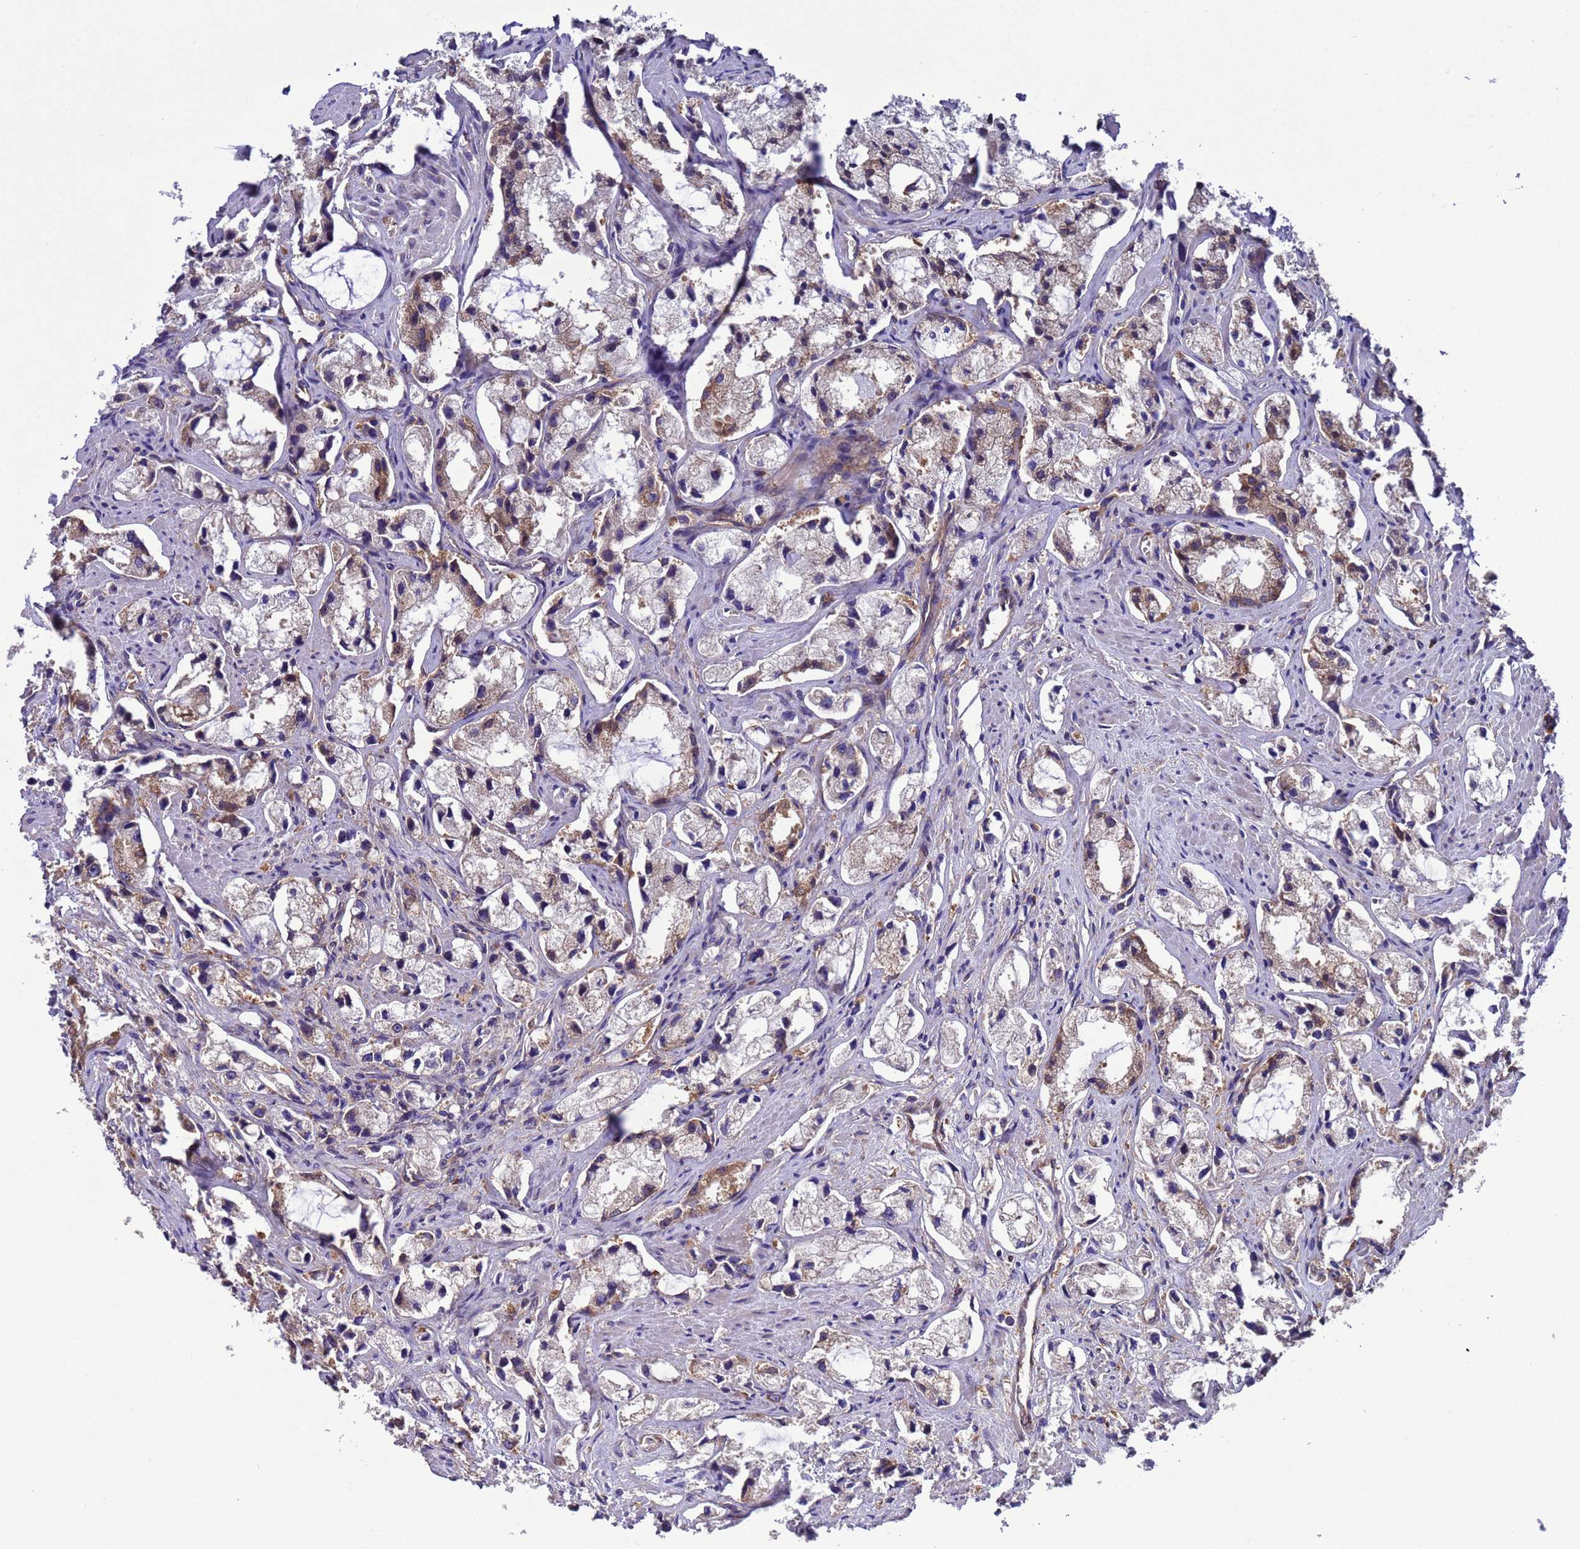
{"staining": {"intensity": "moderate", "quantity": "<25%", "location": "cytoplasmic/membranous"}, "tissue": "prostate cancer", "cell_type": "Tumor cells", "image_type": "cancer", "snomed": [{"axis": "morphology", "description": "Adenocarcinoma, High grade"}, {"axis": "topography", "description": "Prostate"}], "caption": "A photomicrograph showing moderate cytoplasmic/membranous staining in approximately <25% of tumor cells in prostate high-grade adenocarcinoma, as visualized by brown immunohistochemical staining.", "gene": "ARHGAP12", "patient": {"sex": "male", "age": 66}}